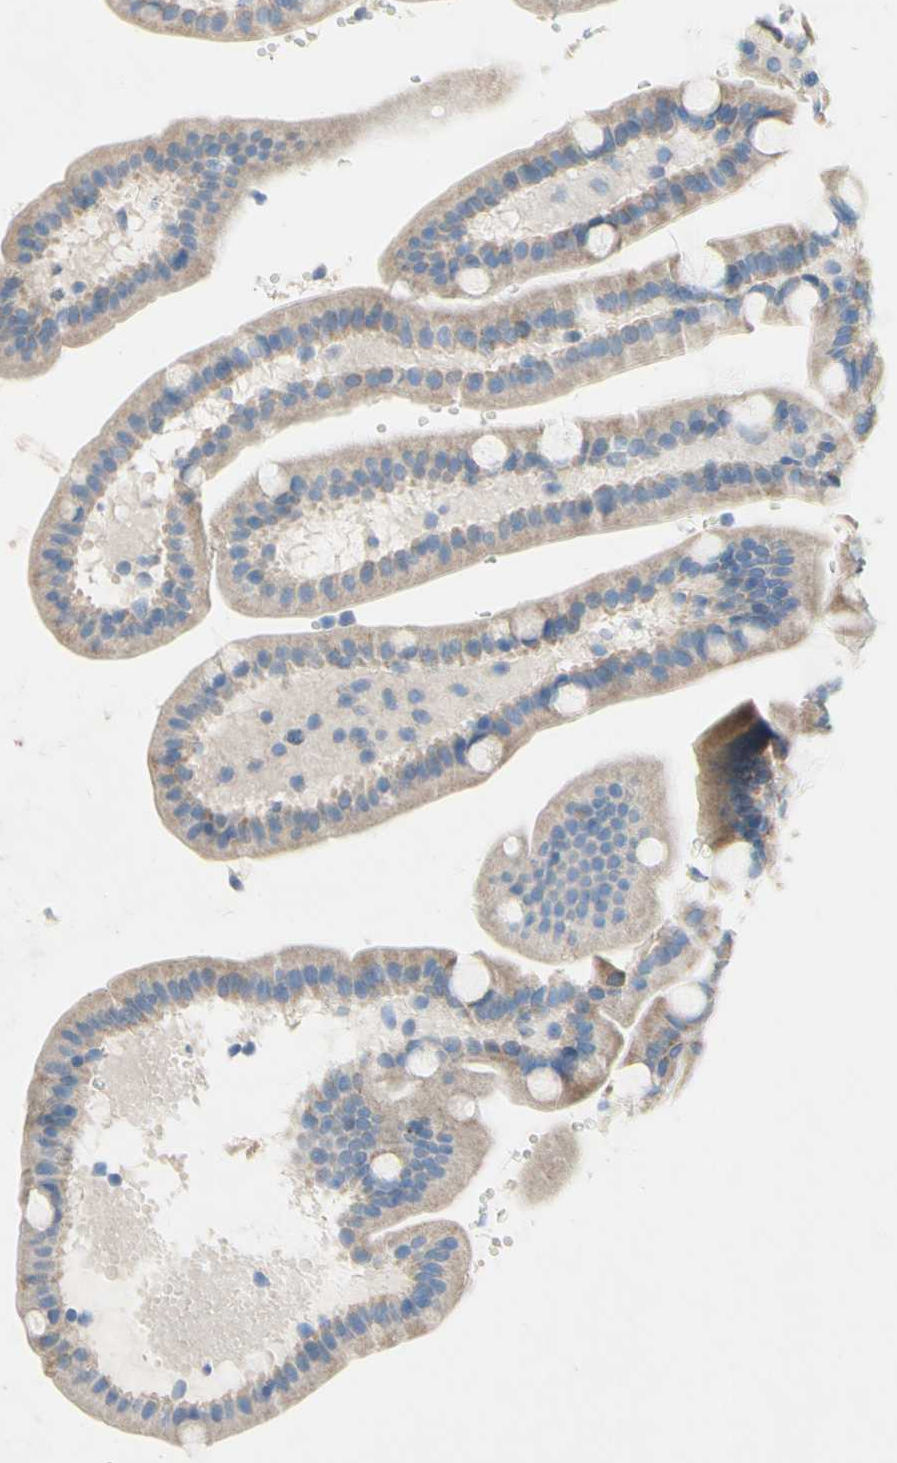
{"staining": {"intensity": "weak", "quantity": "25%-75%", "location": "cytoplasmic/membranous"}, "tissue": "duodenum", "cell_type": "Glandular cells", "image_type": "normal", "snomed": [{"axis": "morphology", "description": "Normal tissue, NOS"}, {"axis": "topography", "description": "Duodenum"}], "caption": "This photomicrograph demonstrates immunohistochemistry staining of normal human duodenum, with low weak cytoplasmic/membranous staining in about 25%-75% of glandular cells.", "gene": "ACADL", "patient": {"sex": "male", "age": 54}}